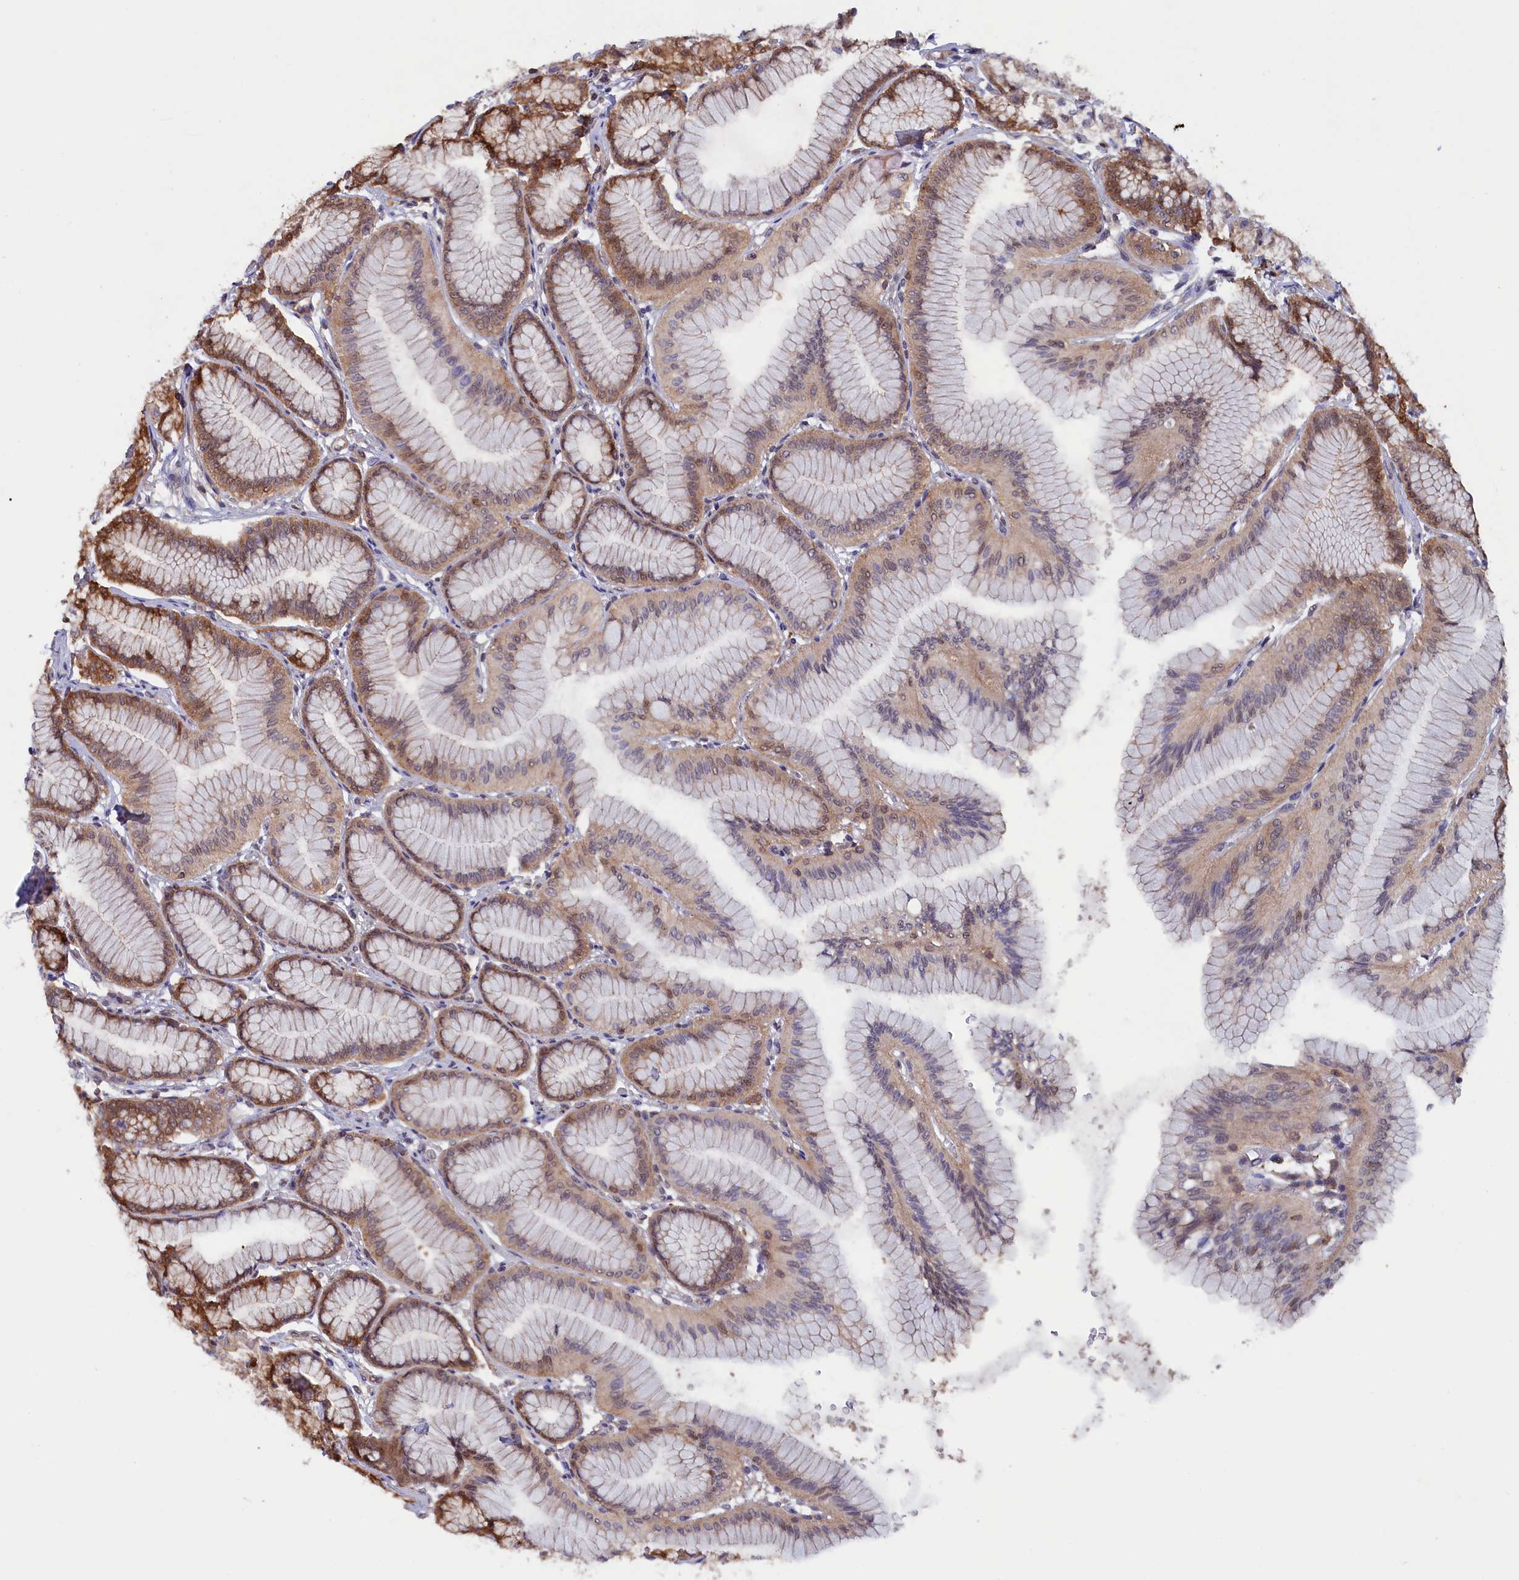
{"staining": {"intensity": "strong", "quantity": "25%-75%", "location": "cytoplasmic/membranous,nuclear"}, "tissue": "stomach", "cell_type": "Glandular cells", "image_type": "normal", "snomed": [{"axis": "morphology", "description": "Normal tissue, NOS"}, {"axis": "morphology", "description": "Adenocarcinoma, NOS"}, {"axis": "morphology", "description": "Adenocarcinoma, High grade"}, {"axis": "topography", "description": "Stomach, upper"}, {"axis": "topography", "description": "Stomach"}], "caption": "Strong cytoplasmic/membranous,nuclear positivity for a protein is present in approximately 25%-75% of glandular cells of normal stomach using immunohistochemistry (IHC).", "gene": "JPT2", "patient": {"sex": "female", "age": 65}}